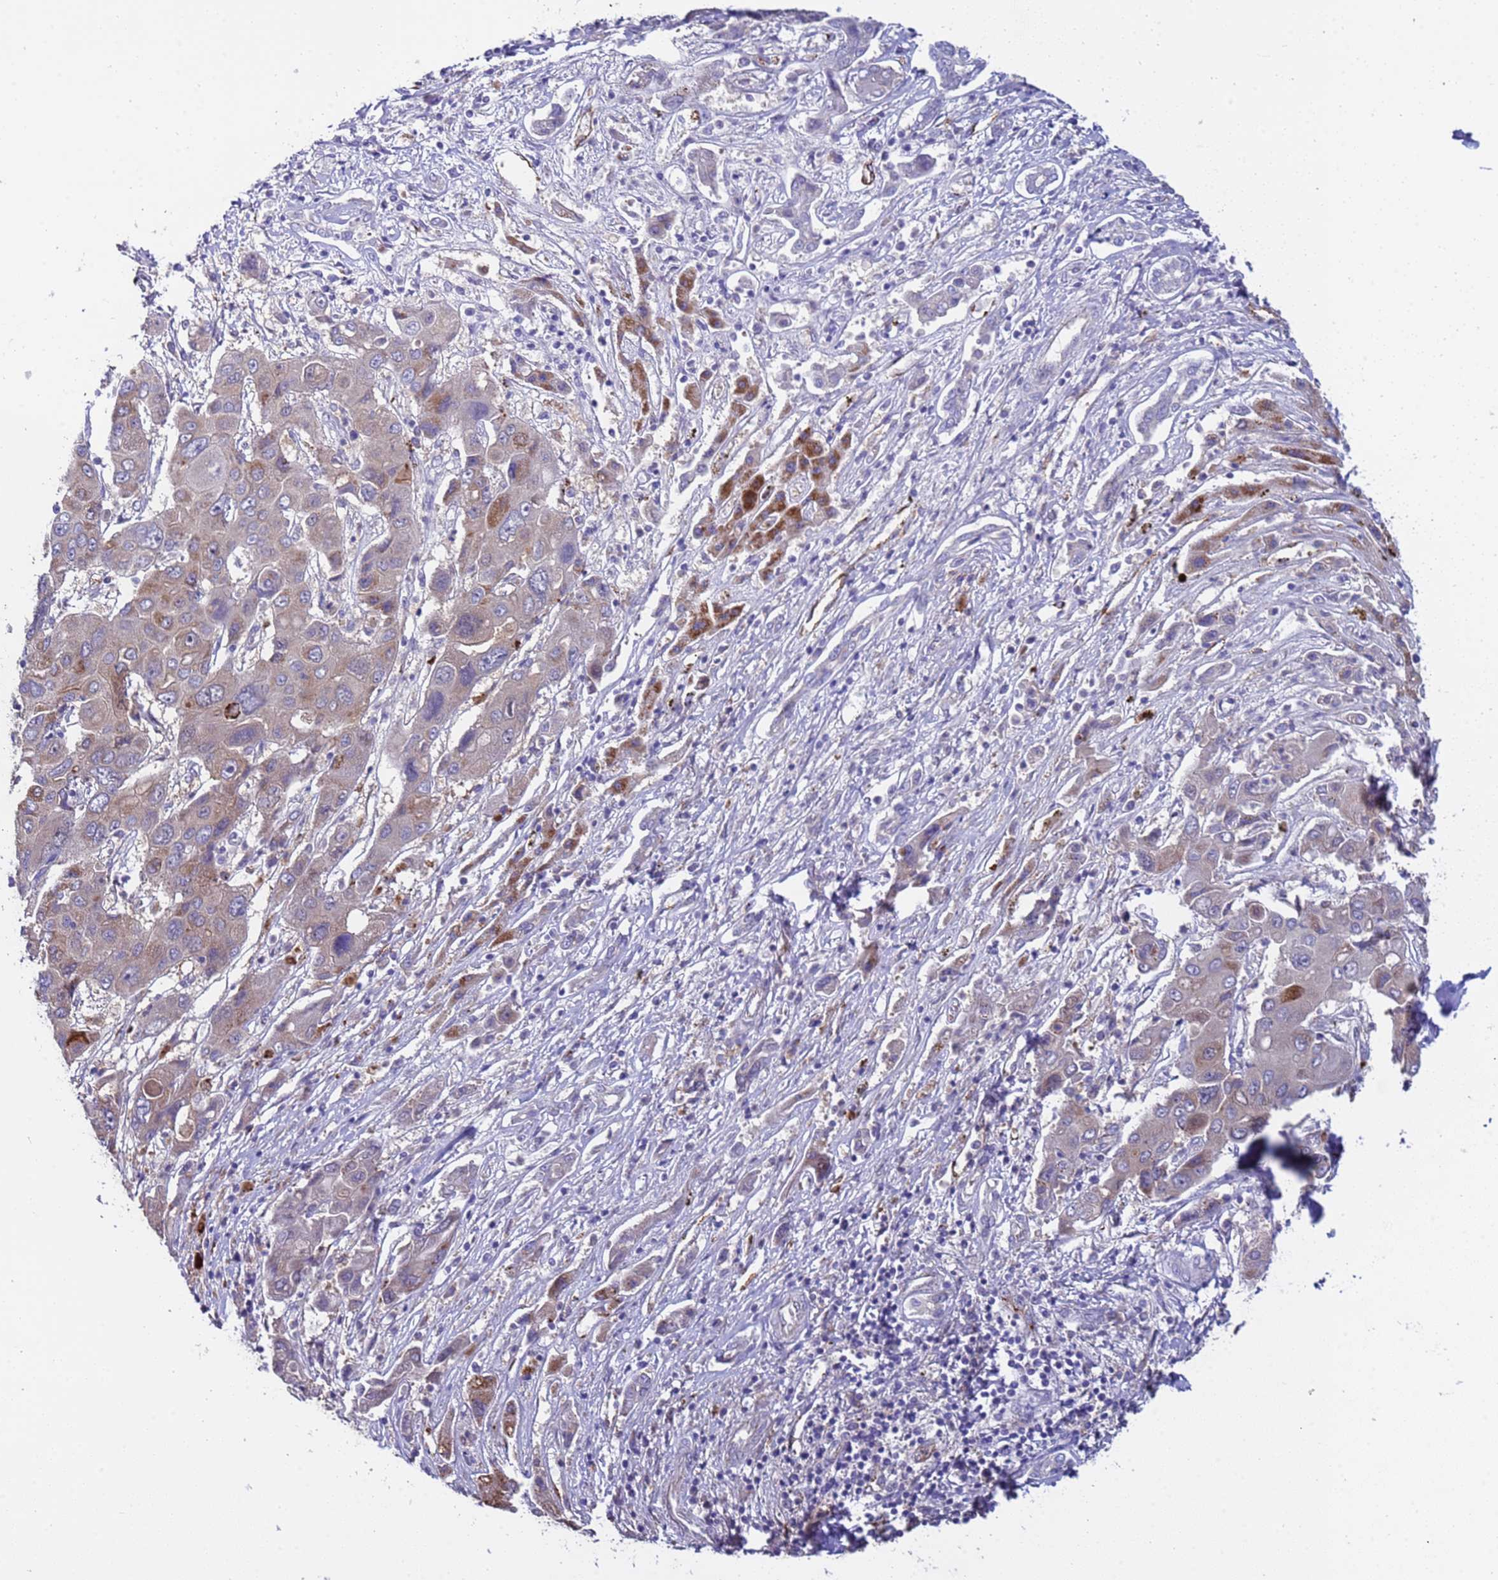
{"staining": {"intensity": "moderate", "quantity": "<25%", "location": "cytoplasmic/membranous"}, "tissue": "liver cancer", "cell_type": "Tumor cells", "image_type": "cancer", "snomed": [{"axis": "morphology", "description": "Cholangiocarcinoma"}, {"axis": "topography", "description": "Liver"}], "caption": "About <25% of tumor cells in human liver cholangiocarcinoma display moderate cytoplasmic/membranous protein staining as visualized by brown immunohistochemical staining.", "gene": "ZNF248", "patient": {"sex": "male", "age": 67}}